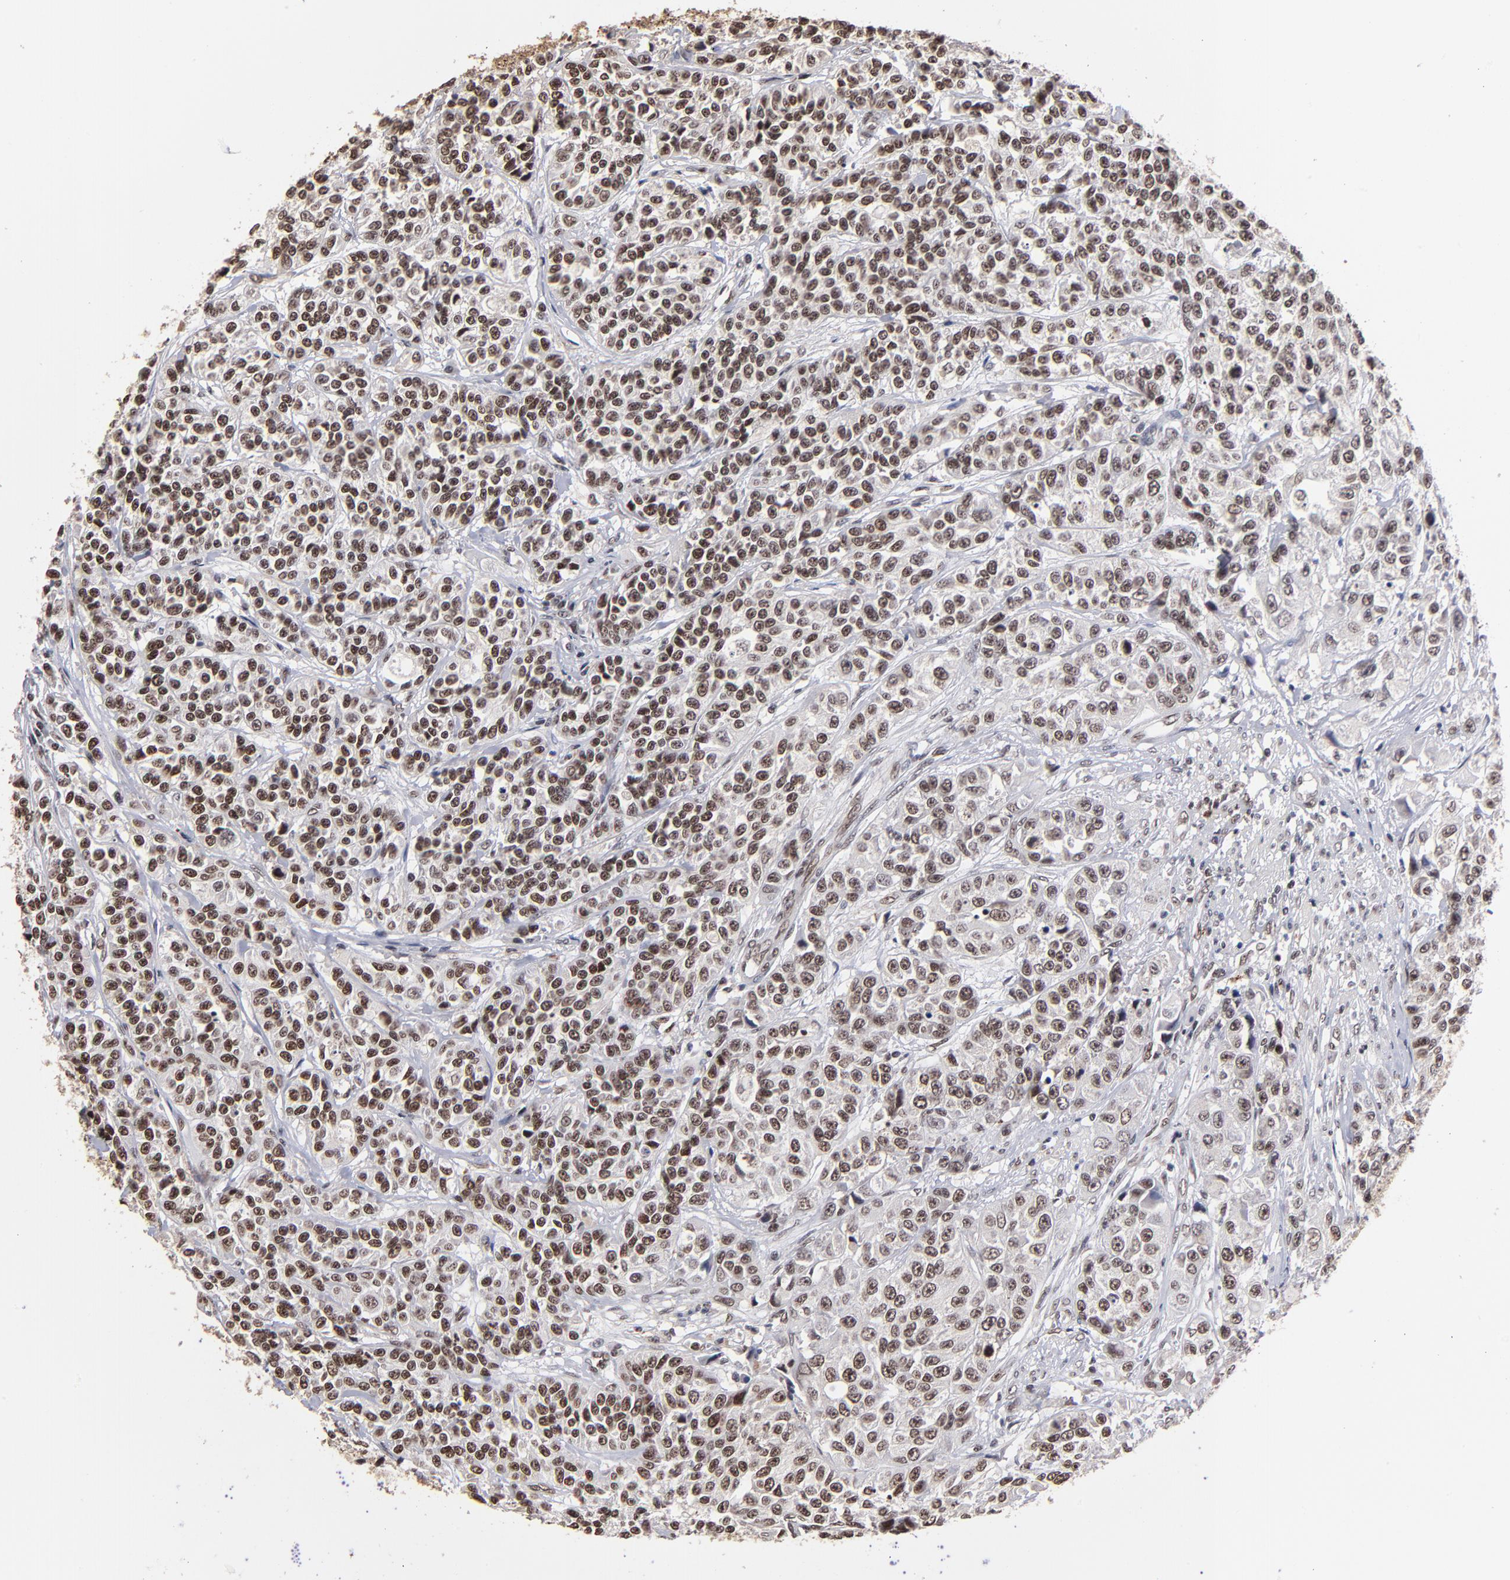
{"staining": {"intensity": "strong", "quantity": ">75%", "location": "nuclear"}, "tissue": "urothelial cancer", "cell_type": "Tumor cells", "image_type": "cancer", "snomed": [{"axis": "morphology", "description": "Urothelial carcinoma, High grade"}, {"axis": "topography", "description": "Urinary bladder"}], "caption": "An immunohistochemistry (IHC) image of neoplastic tissue is shown. Protein staining in brown labels strong nuclear positivity in urothelial cancer within tumor cells.", "gene": "ZNF146", "patient": {"sex": "female", "age": 81}}